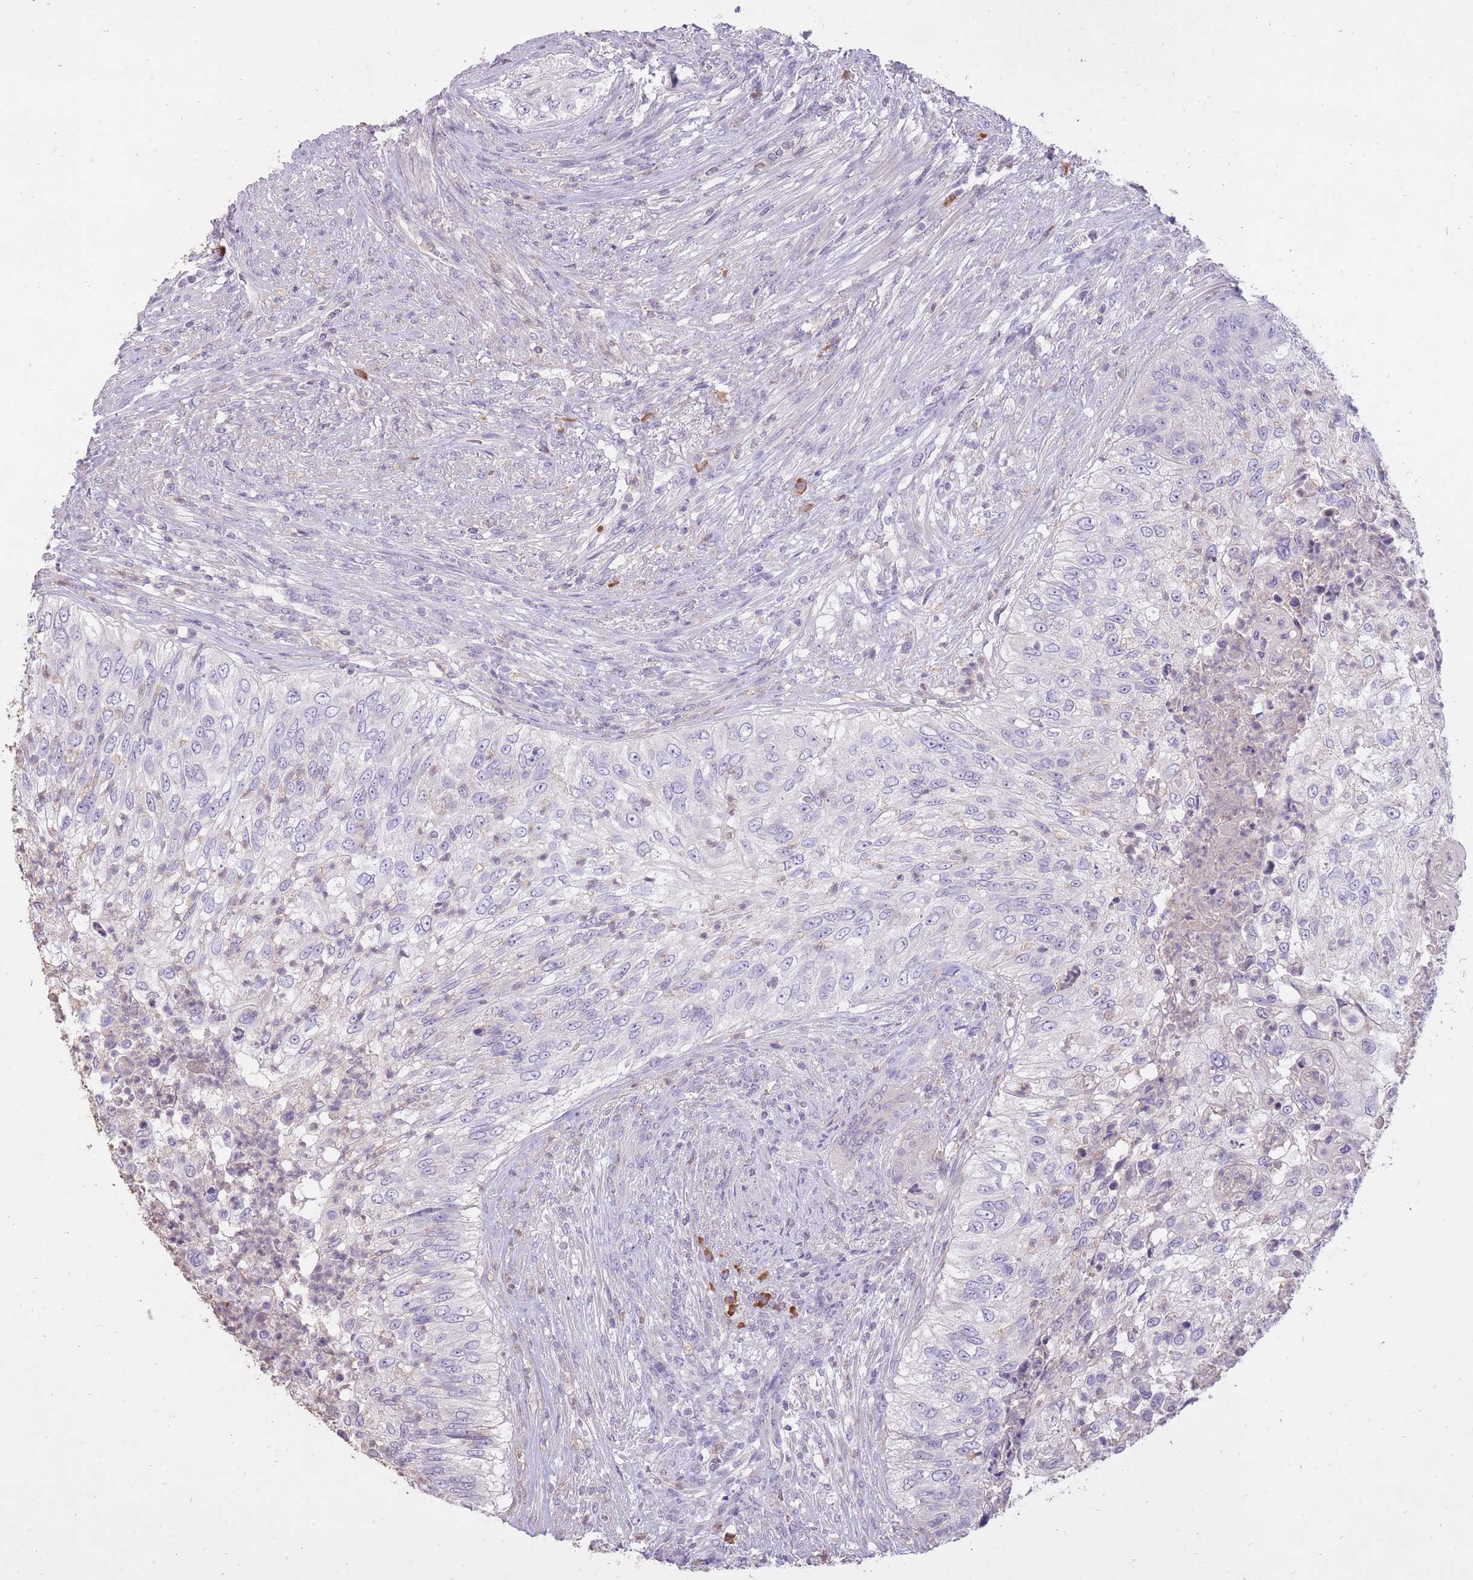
{"staining": {"intensity": "negative", "quantity": "none", "location": "none"}, "tissue": "urothelial cancer", "cell_type": "Tumor cells", "image_type": "cancer", "snomed": [{"axis": "morphology", "description": "Urothelial carcinoma, High grade"}, {"axis": "topography", "description": "Urinary bladder"}], "caption": "High magnification brightfield microscopy of urothelial carcinoma (high-grade) stained with DAB (brown) and counterstained with hematoxylin (blue): tumor cells show no significant positivity.", "gene": "FRG2C", "patient": {"sex": "female", "age": 60}}